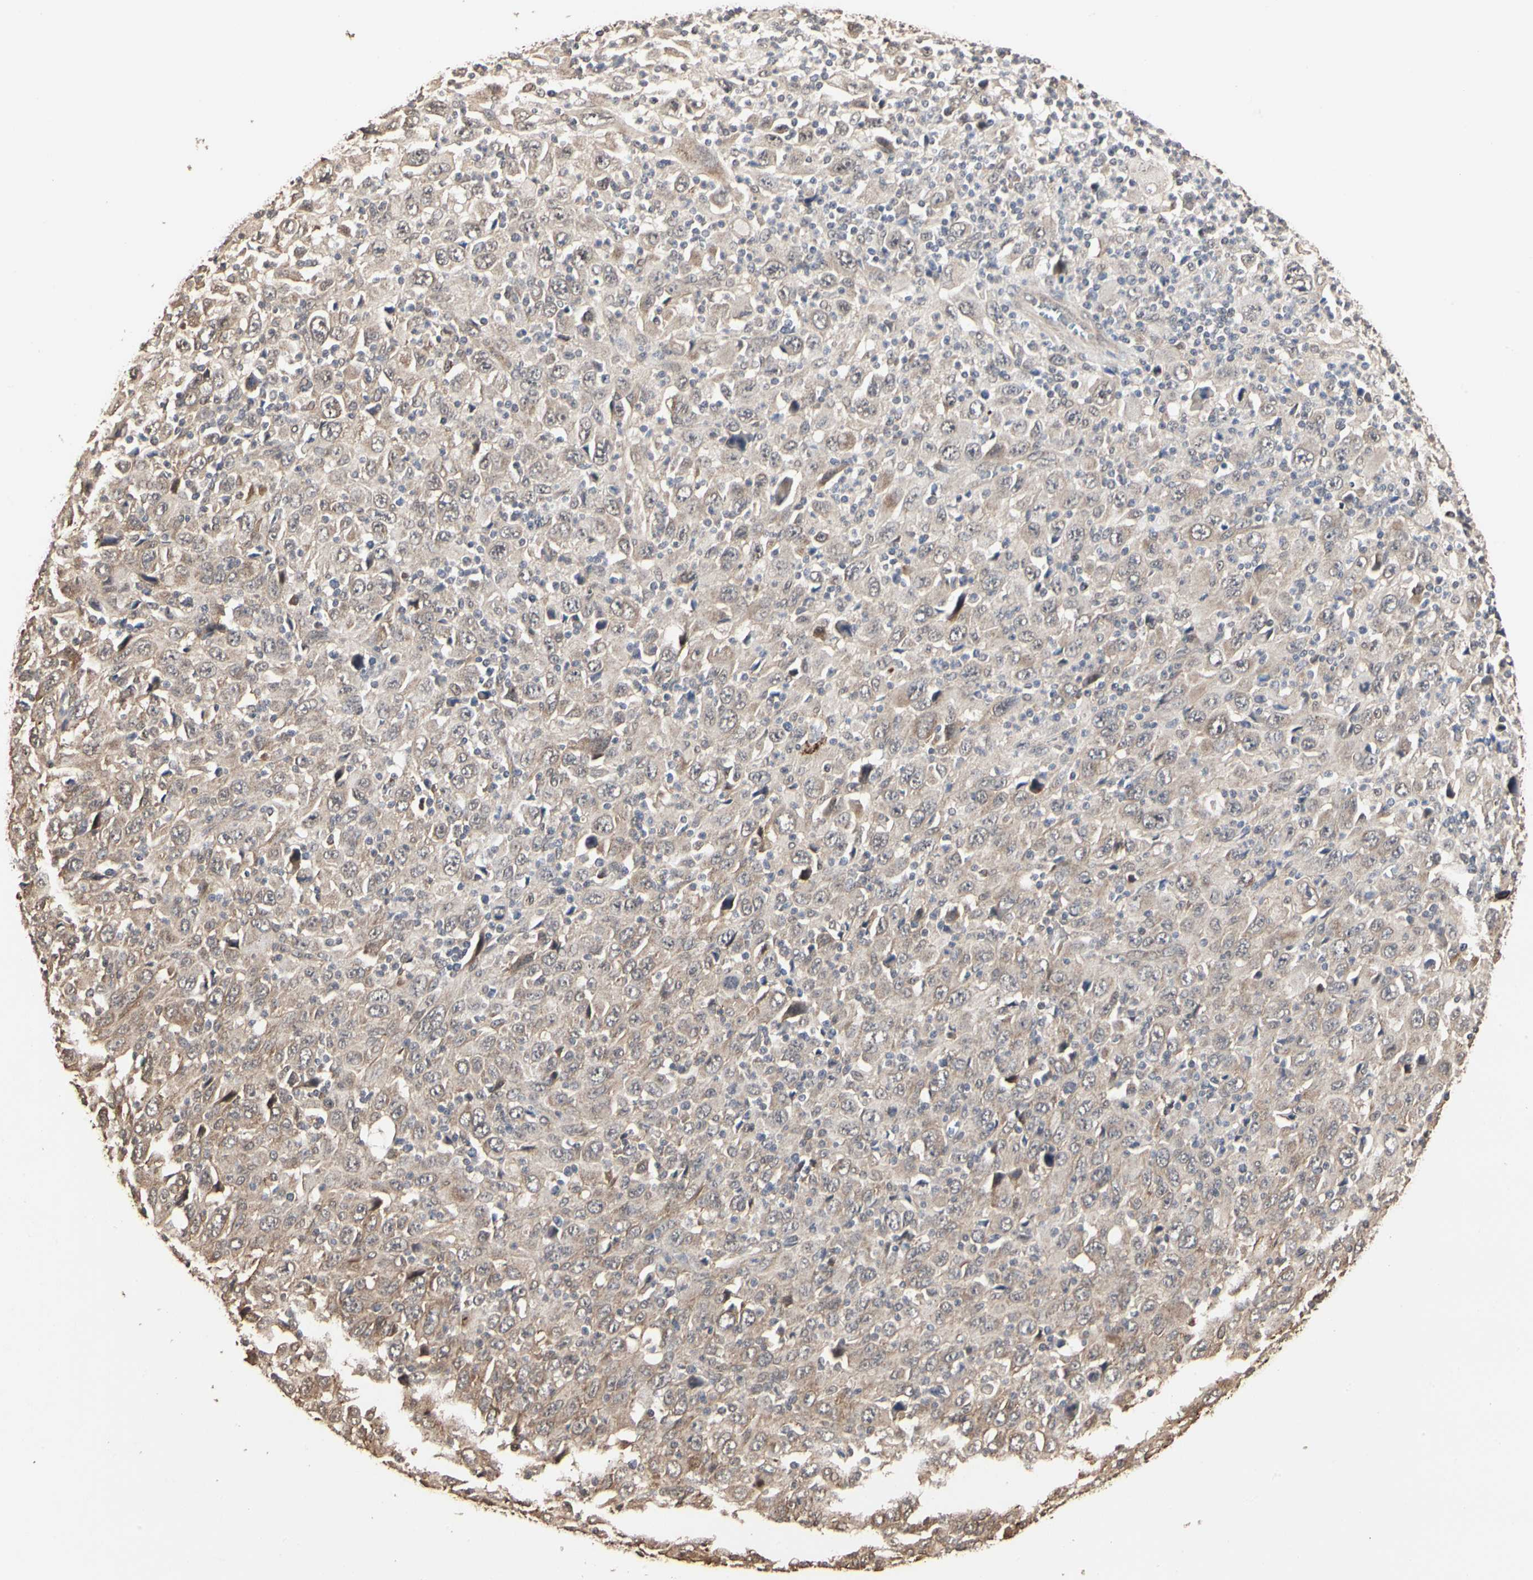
{"staining": {"intensity": "moderate", "quantity": ">75%", "location": "cytoplasmic/membranous"}, "tissue": "melanoma", "cell_type": "Tumor cells", "image_type": "cancer", "snomed": [{"axis": "morphology", "description": "Malignant melanoma, Metastatic site"}, {"axis": "topography", "description": "Skin"}], "caption": "Protein expression analysis of malignant melanoma (metastatic site) exhibits moderate cytoplasmic/membranous expression in about >75% of tumor cells.", "gene": "TAOK1", "patient": {"sex": "female", "age": 56}}